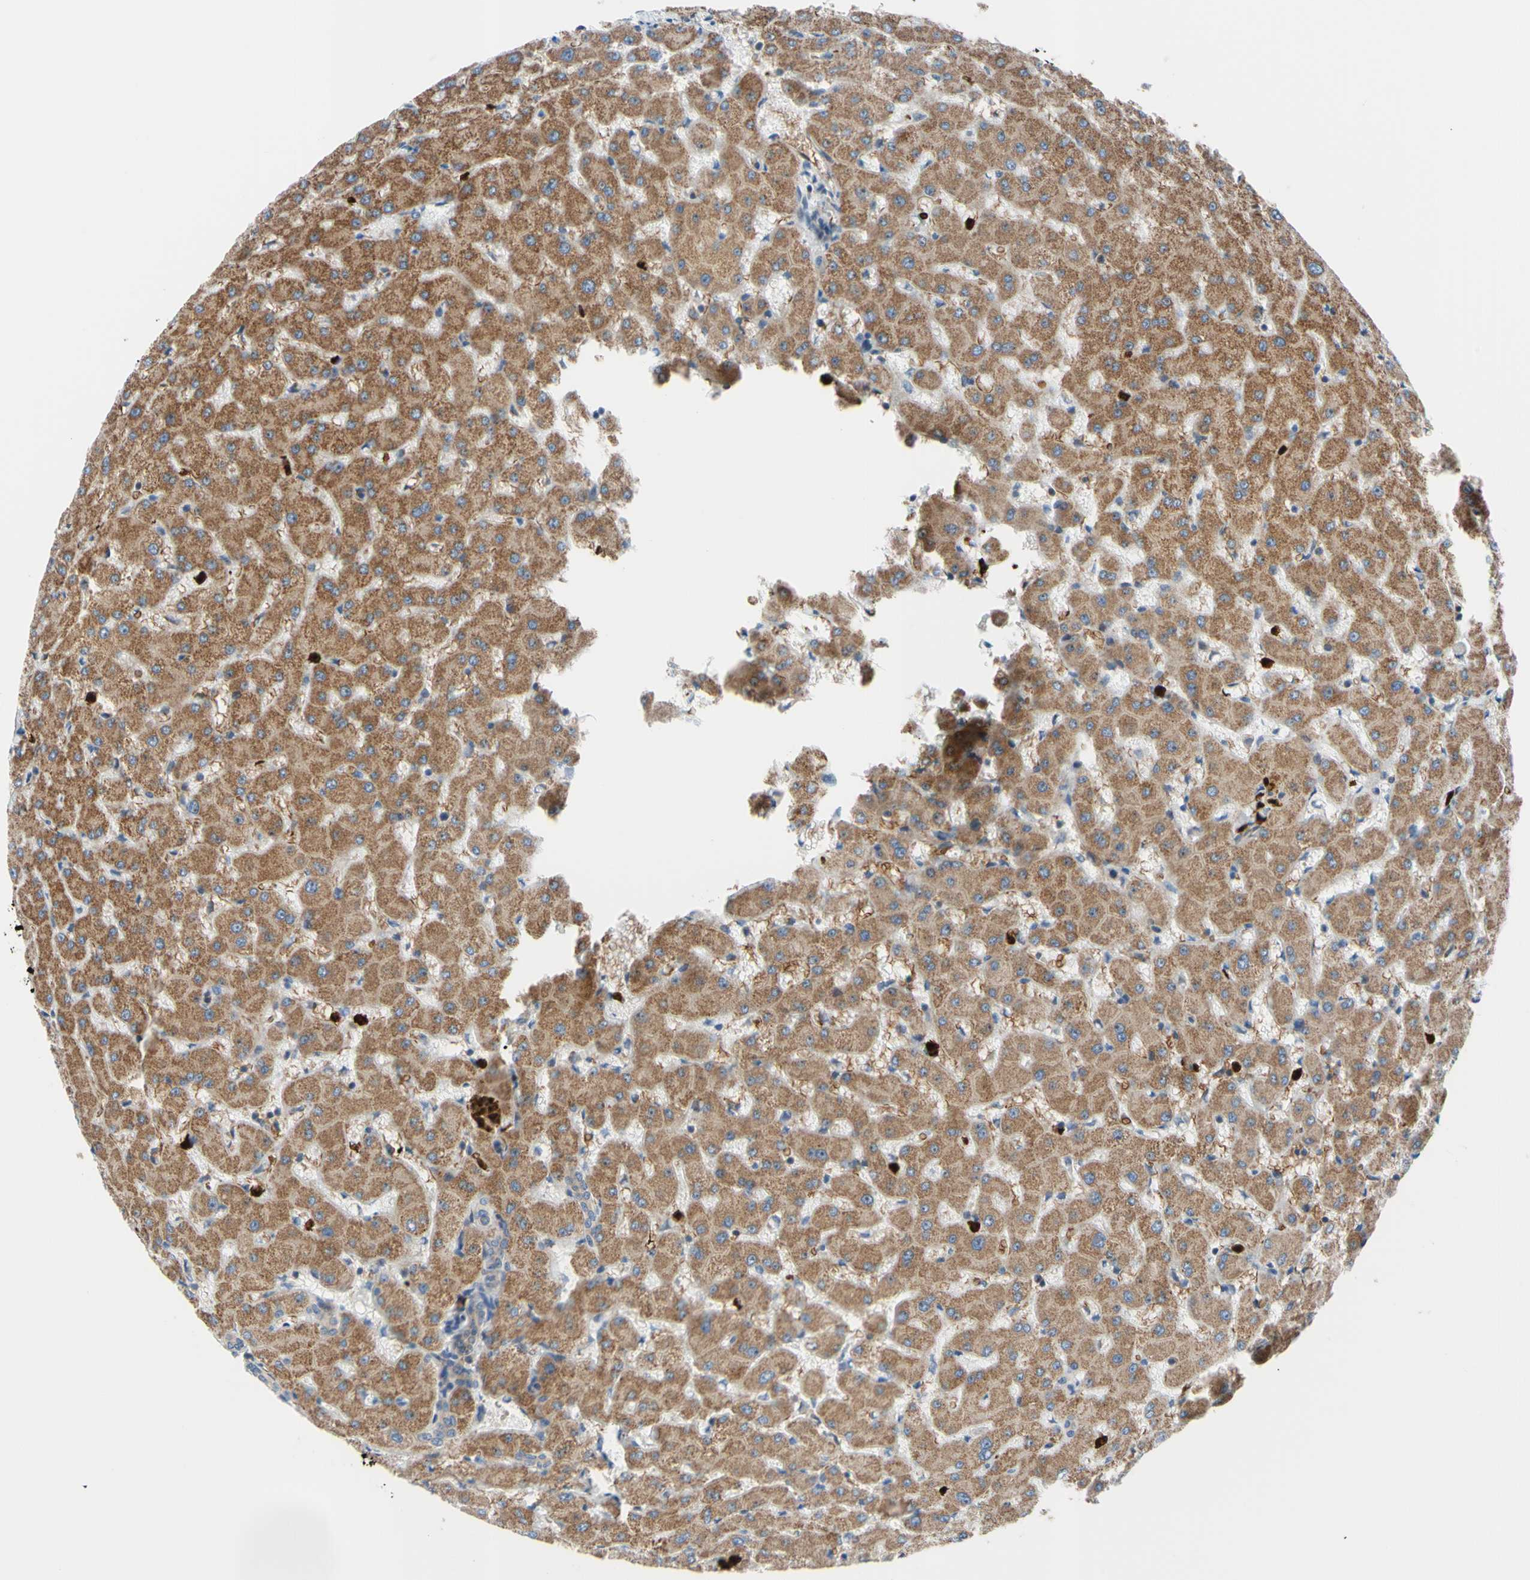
{"staining": {"intensity": "moderate", "quantity": ">75%", "location": "cytoplasmic/membranous"}, "tissue": "liver", "cell_type": "Cholangiocytes", "image_type": "normal", "snomed": [{"axis": "morphology", "description": "Normal tissue, NOS"}, {"axis": "topography", "description": "Liver"}], "caption": "Protein expression analysis of benign liver shows moderate cytoplasmic/membranous positivity in approximately >75% of cholangiocytes. (brown staining indicates protein expression, while blue staining denotes nuclei).", "gene": "USP9X", "patient": {"sex": "female", "age": 63}}